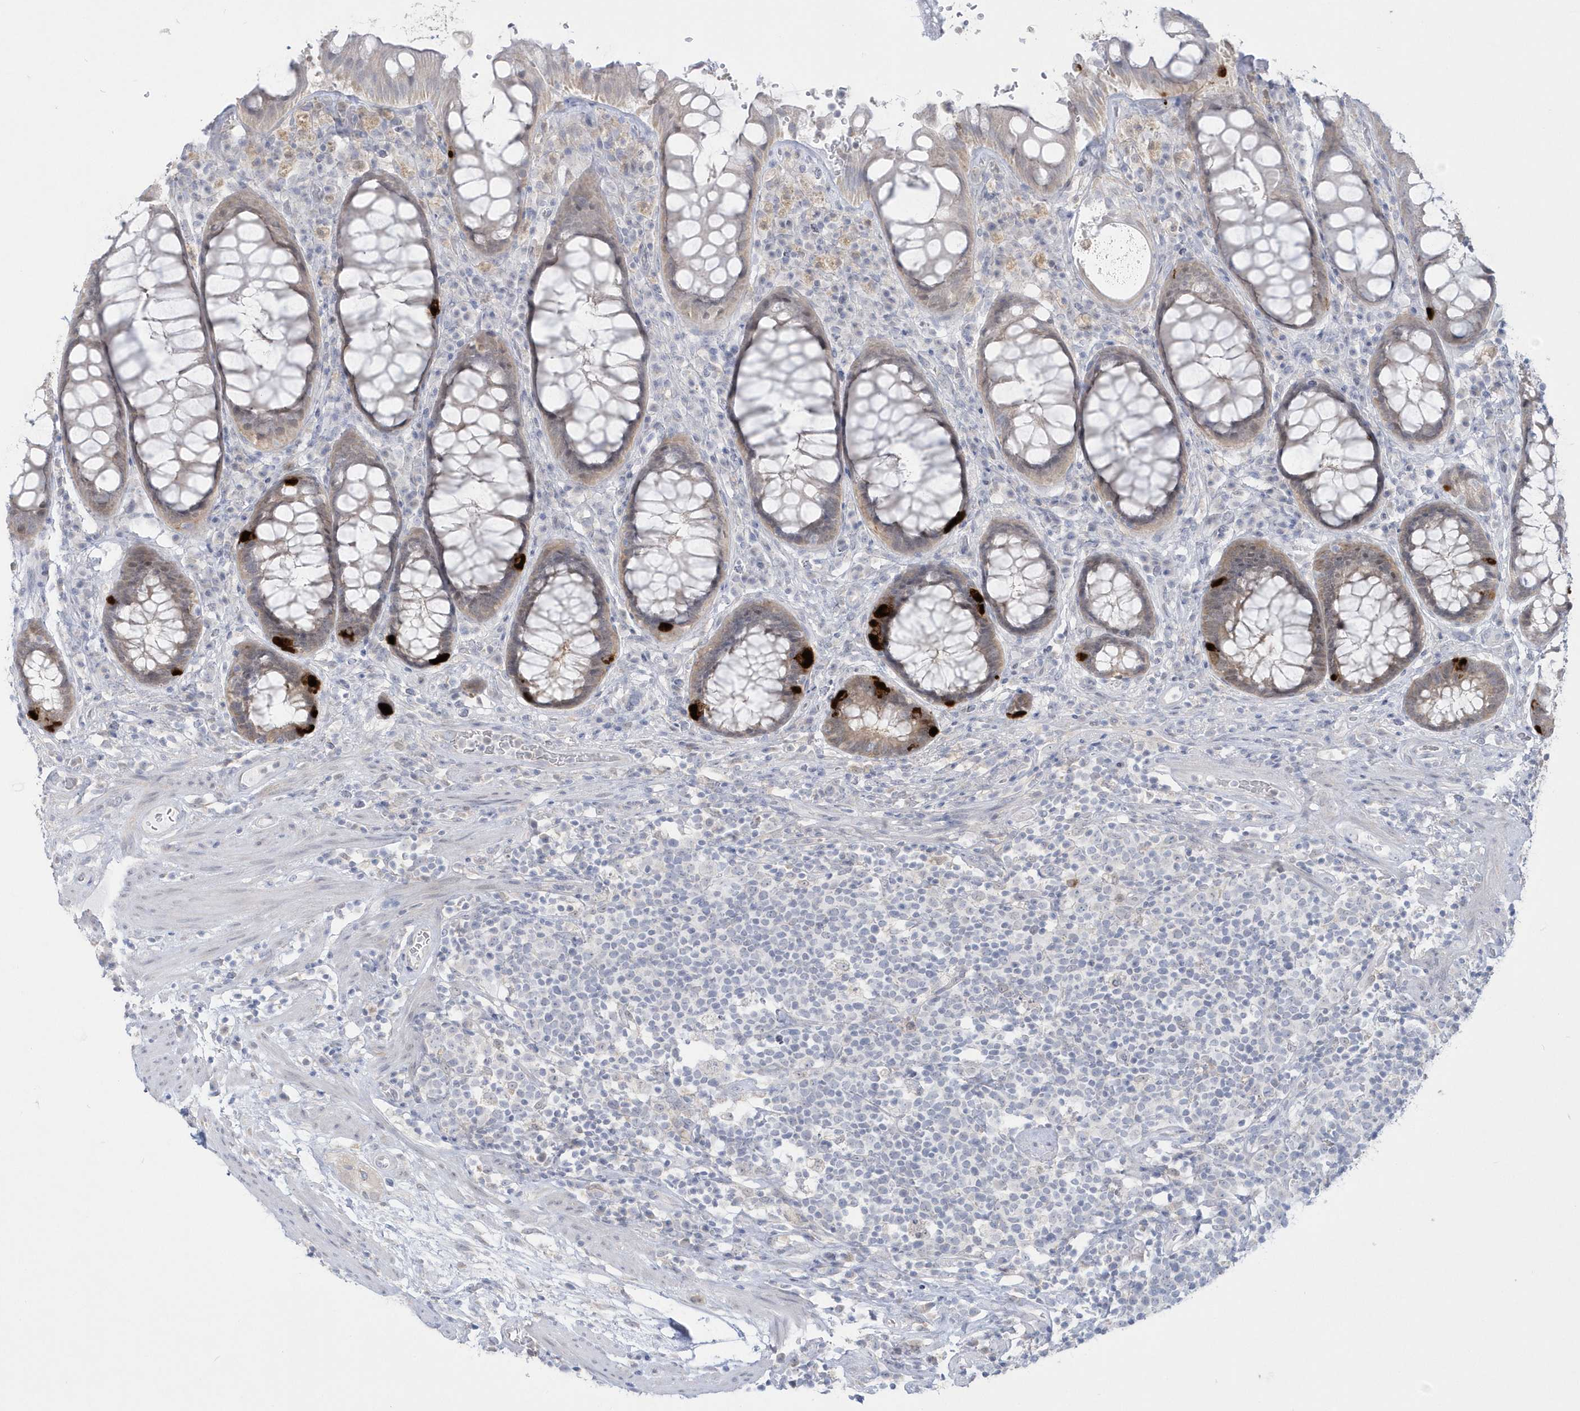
{"staining": {"intensity": "strong", "quantity": "<25%", "location": "cytoplasmic/membranous"}, "tissue": "rectum", "cell_type": "Glandular cells", "image_type": "normal", "snomed": [{"axis": "morphology", "description": "Normal tissue, NOS"}, {"axis": "topography", "description": "Rectum"}], "caption": "Normal rectum was stained to show a protein in brown. There is medium levels of strong cytoplasmic/membranous expression in about <25% of glandular cells.", "gene": "PCBD1", "patient": {"sex": "male", "age": 64}}